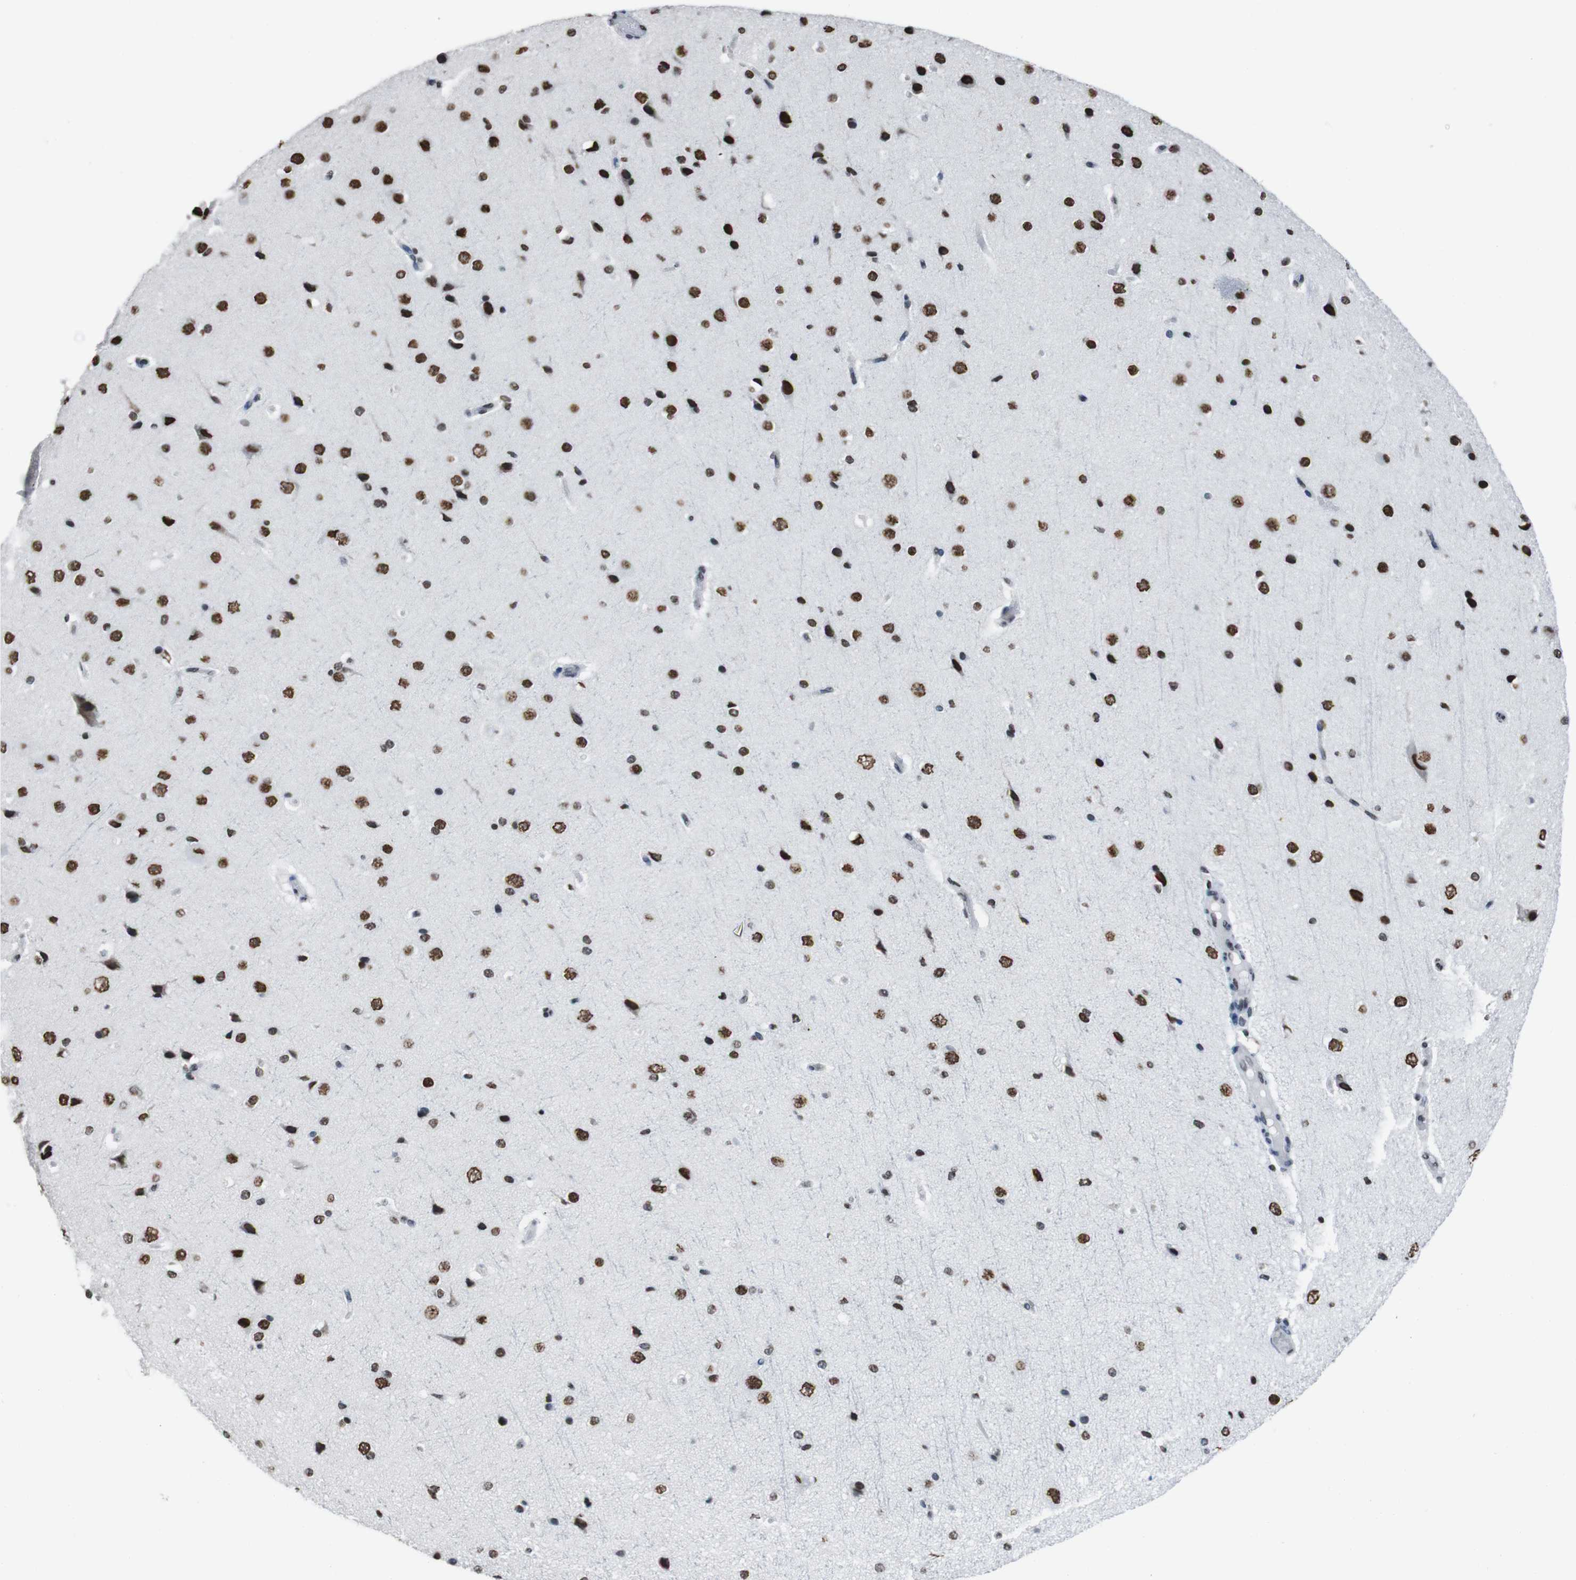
{"staining": {"intensity": "moderate", "quantity": ">75%", "location": "nuclear"}, "tissue": "cerebral cortex", "cell_type": "Endothelial cells", "image_type": "normal", "snomed": [{"axis": "morphology", "description": "Normal tissue, NOS"}, {"axis": "morphology", "description": "Developmental malformation"}, {"axis": "topography", "description": "Cerebral cortex"}], "caption": "Protein staining by immunohistochemistry shows moderate nuclear staining in approximately >75% of endothelial cells in unremarkable cerebral cortex.", "gene": "PIP4P2", "patient": {"sex": "female", "age": 30}}